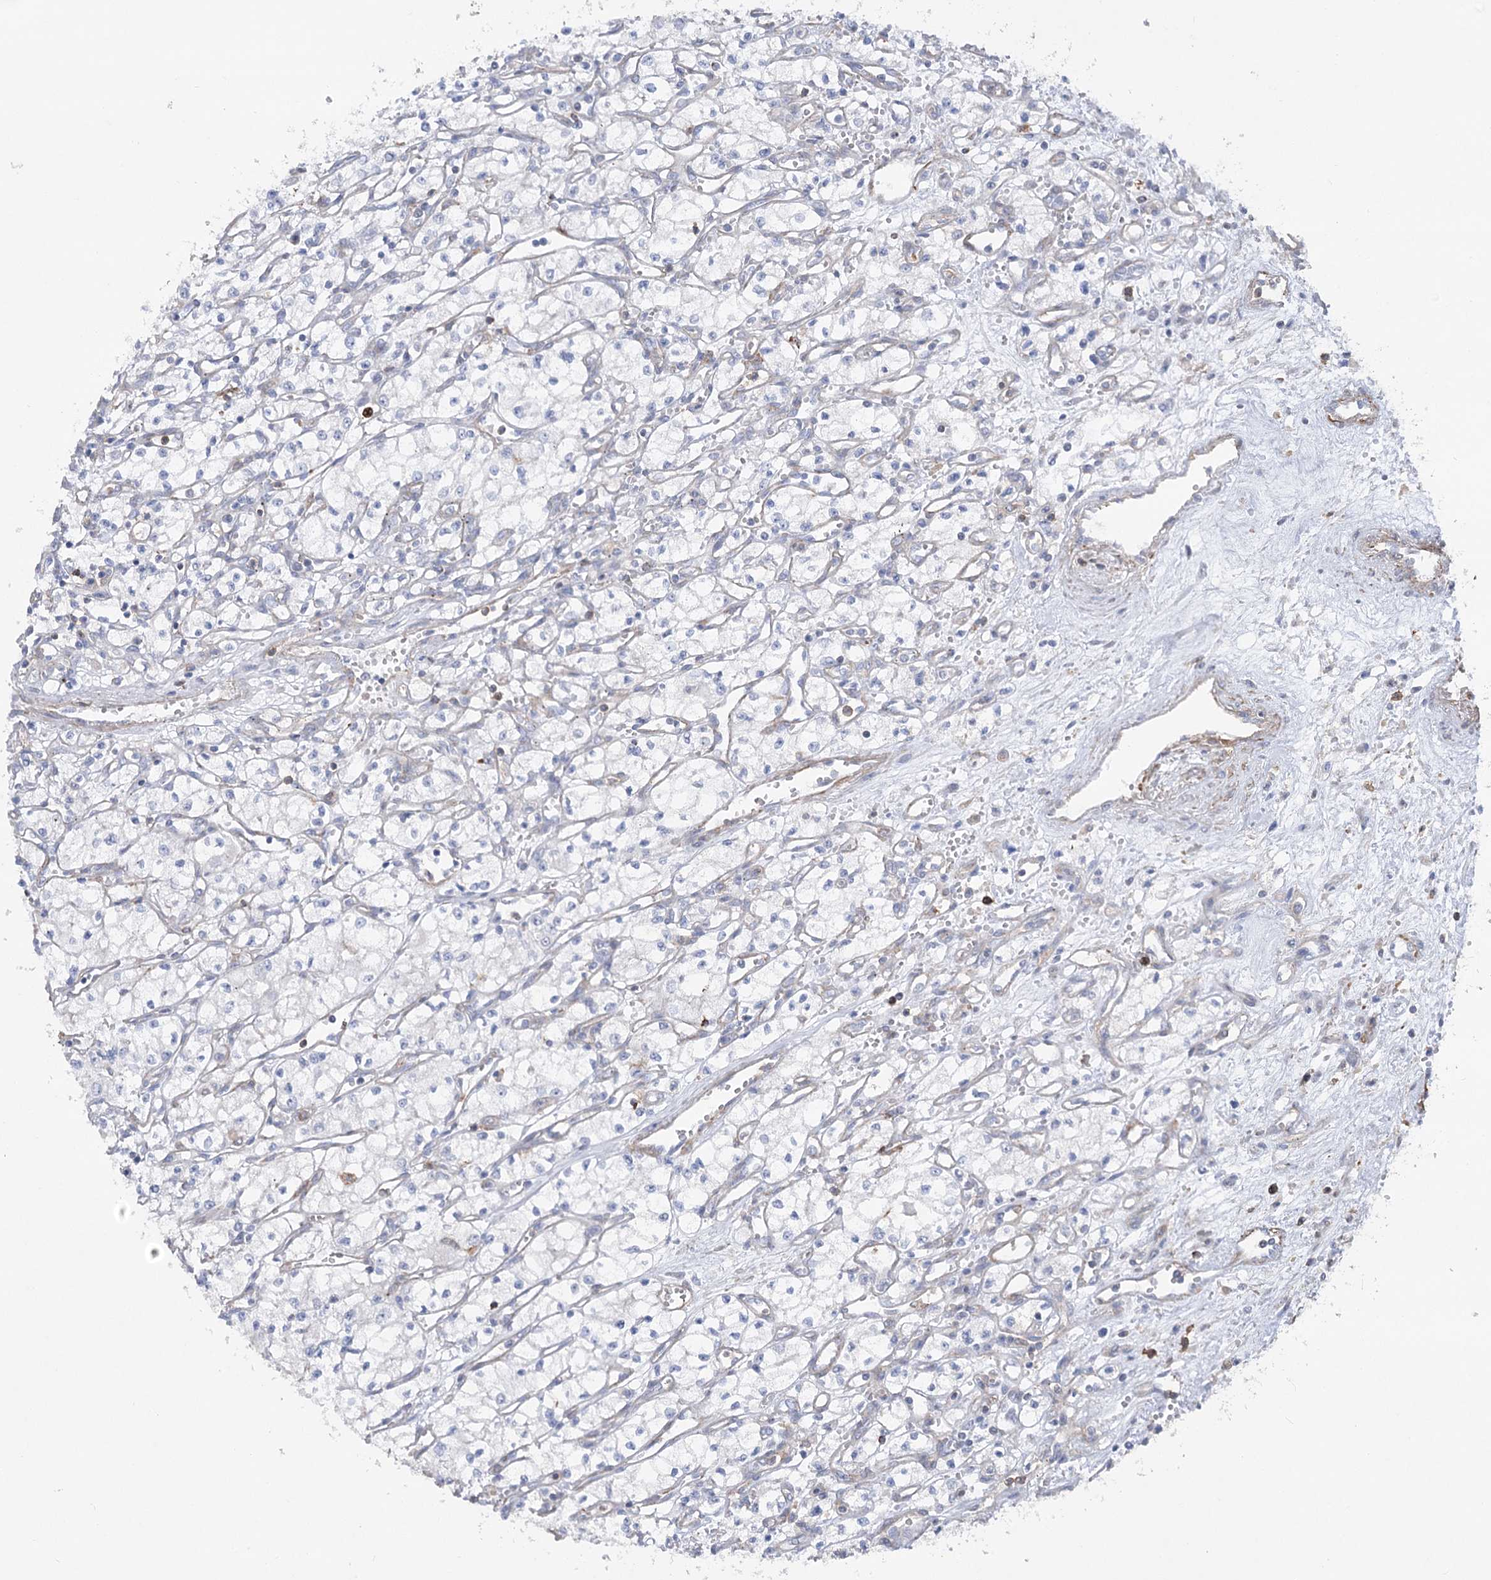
{"staining": {"intensity": "negative", "quantity": "none", "location": "none"}, "tissue": "renal cancer", "cell_type": "Tumor cells", "image_type": "cancer", "snomed": [{"axis": "morphology", "description": "Adenocarcinoma, NOS"}, {"axis": "topography", "description": "Kidney"}], "caption": "This is an IHC photomicrograph of adenocarcinoma (renal). There is no staining in tumor cells.", "gene": "LARP1B", "patient": {"sex": "male", "age": 59}}